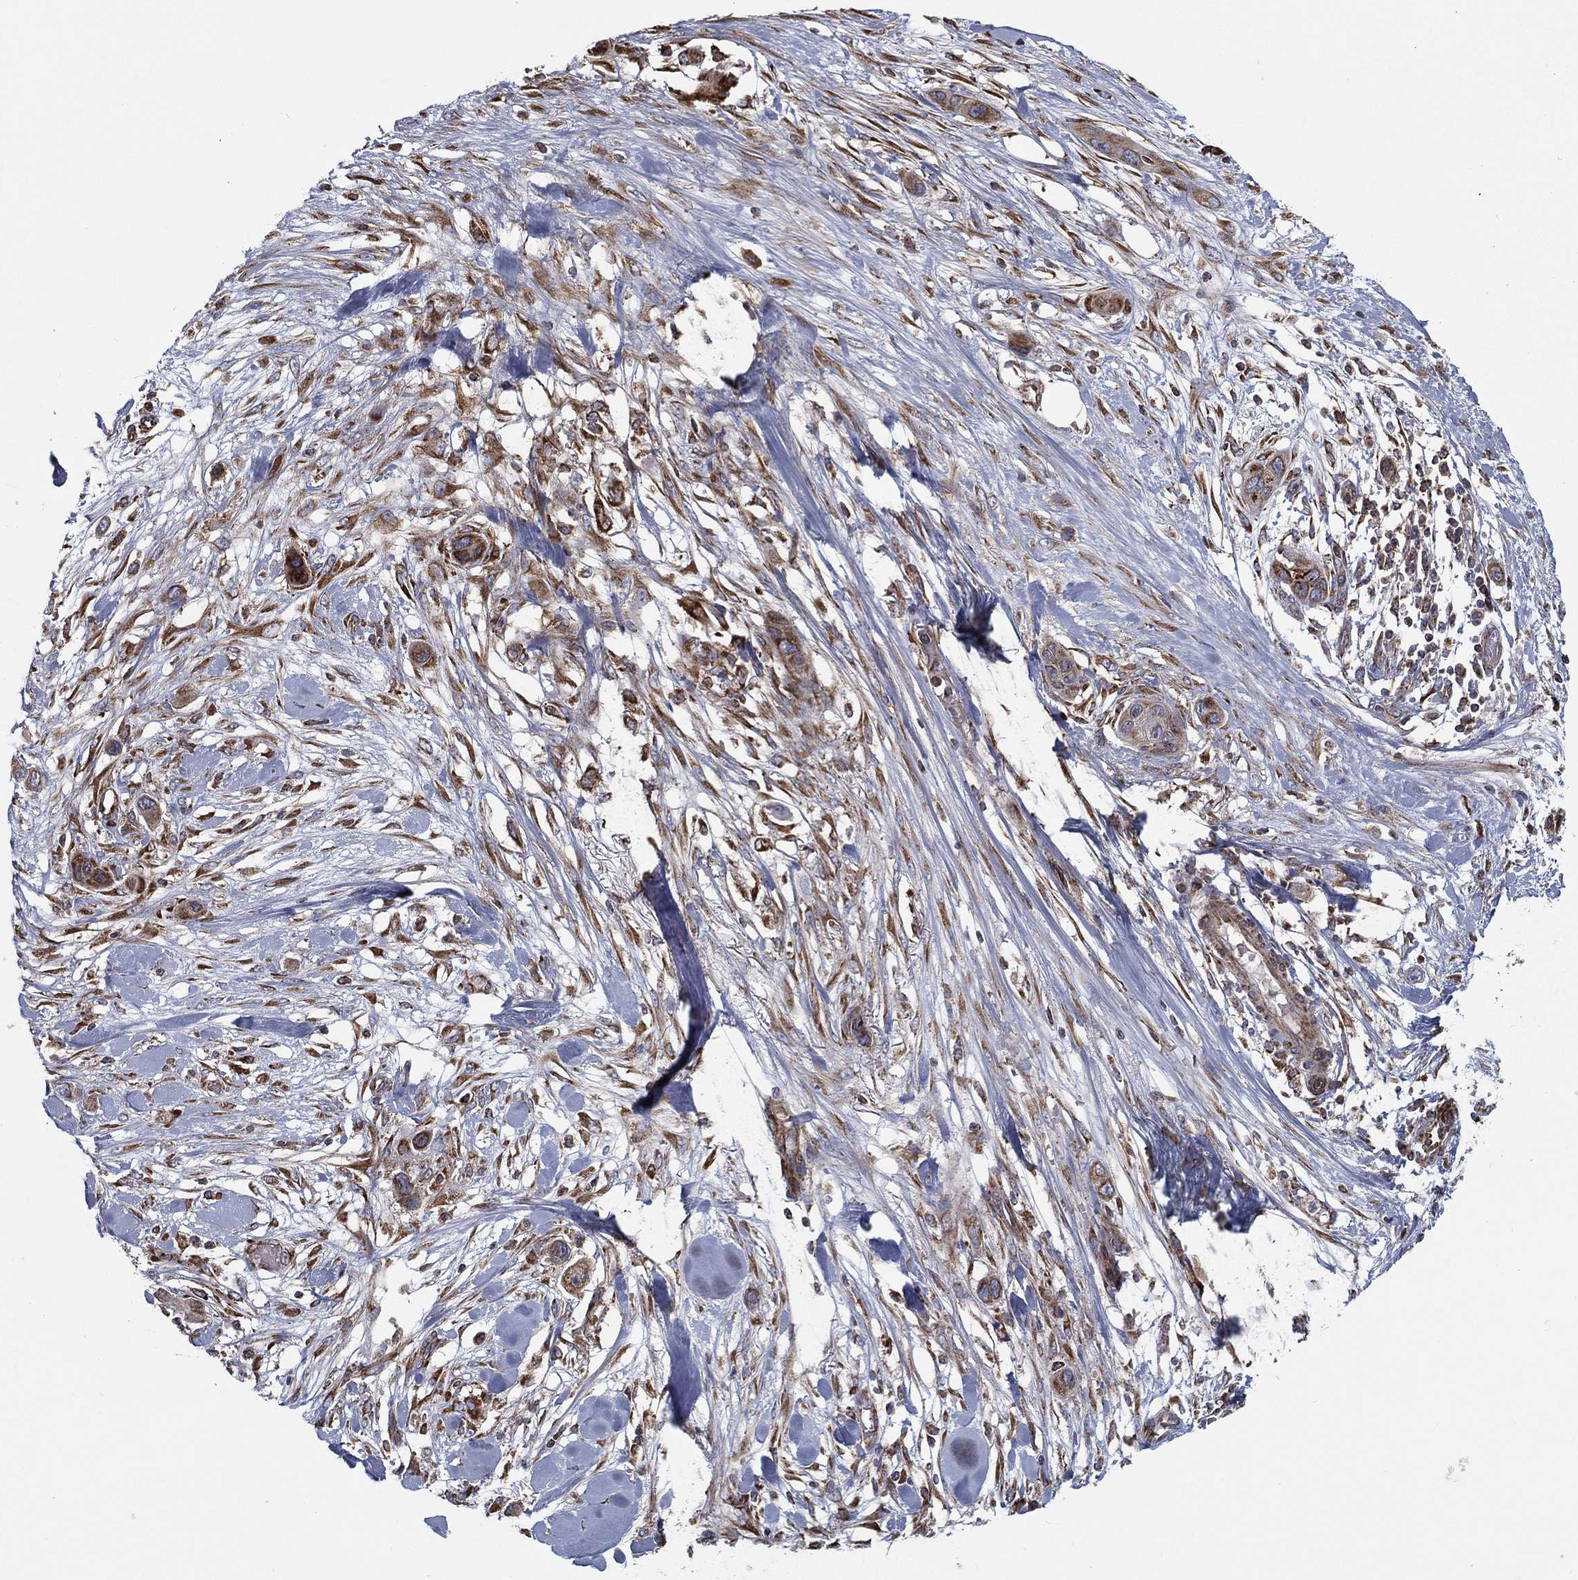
{"staining": {"intensity": "moderate", "quantity": "25%-75%", "location": "cytoplasmic/membranous"}, "tissue": "skin cancer", "cell_type": "Tumor cells", "image_type": "cancer", "snomed": [{"axis": "morphology", "description": "Squamous cell carcinoma, NOS"}, {"axis": "topography", "description": "Skin"}], "caption": "A micrograph of human skin squamous cell carcinoma stained for a protein shows moderate cytoplasmic/membranous brown staining in tumor cells. Using DAB (brown) and hematoxylin (blue) stains, captured at high magnification using brightfield microscopy.", "gene": "MT-CYB", "patient": {"sex": "male", "age": 79}}